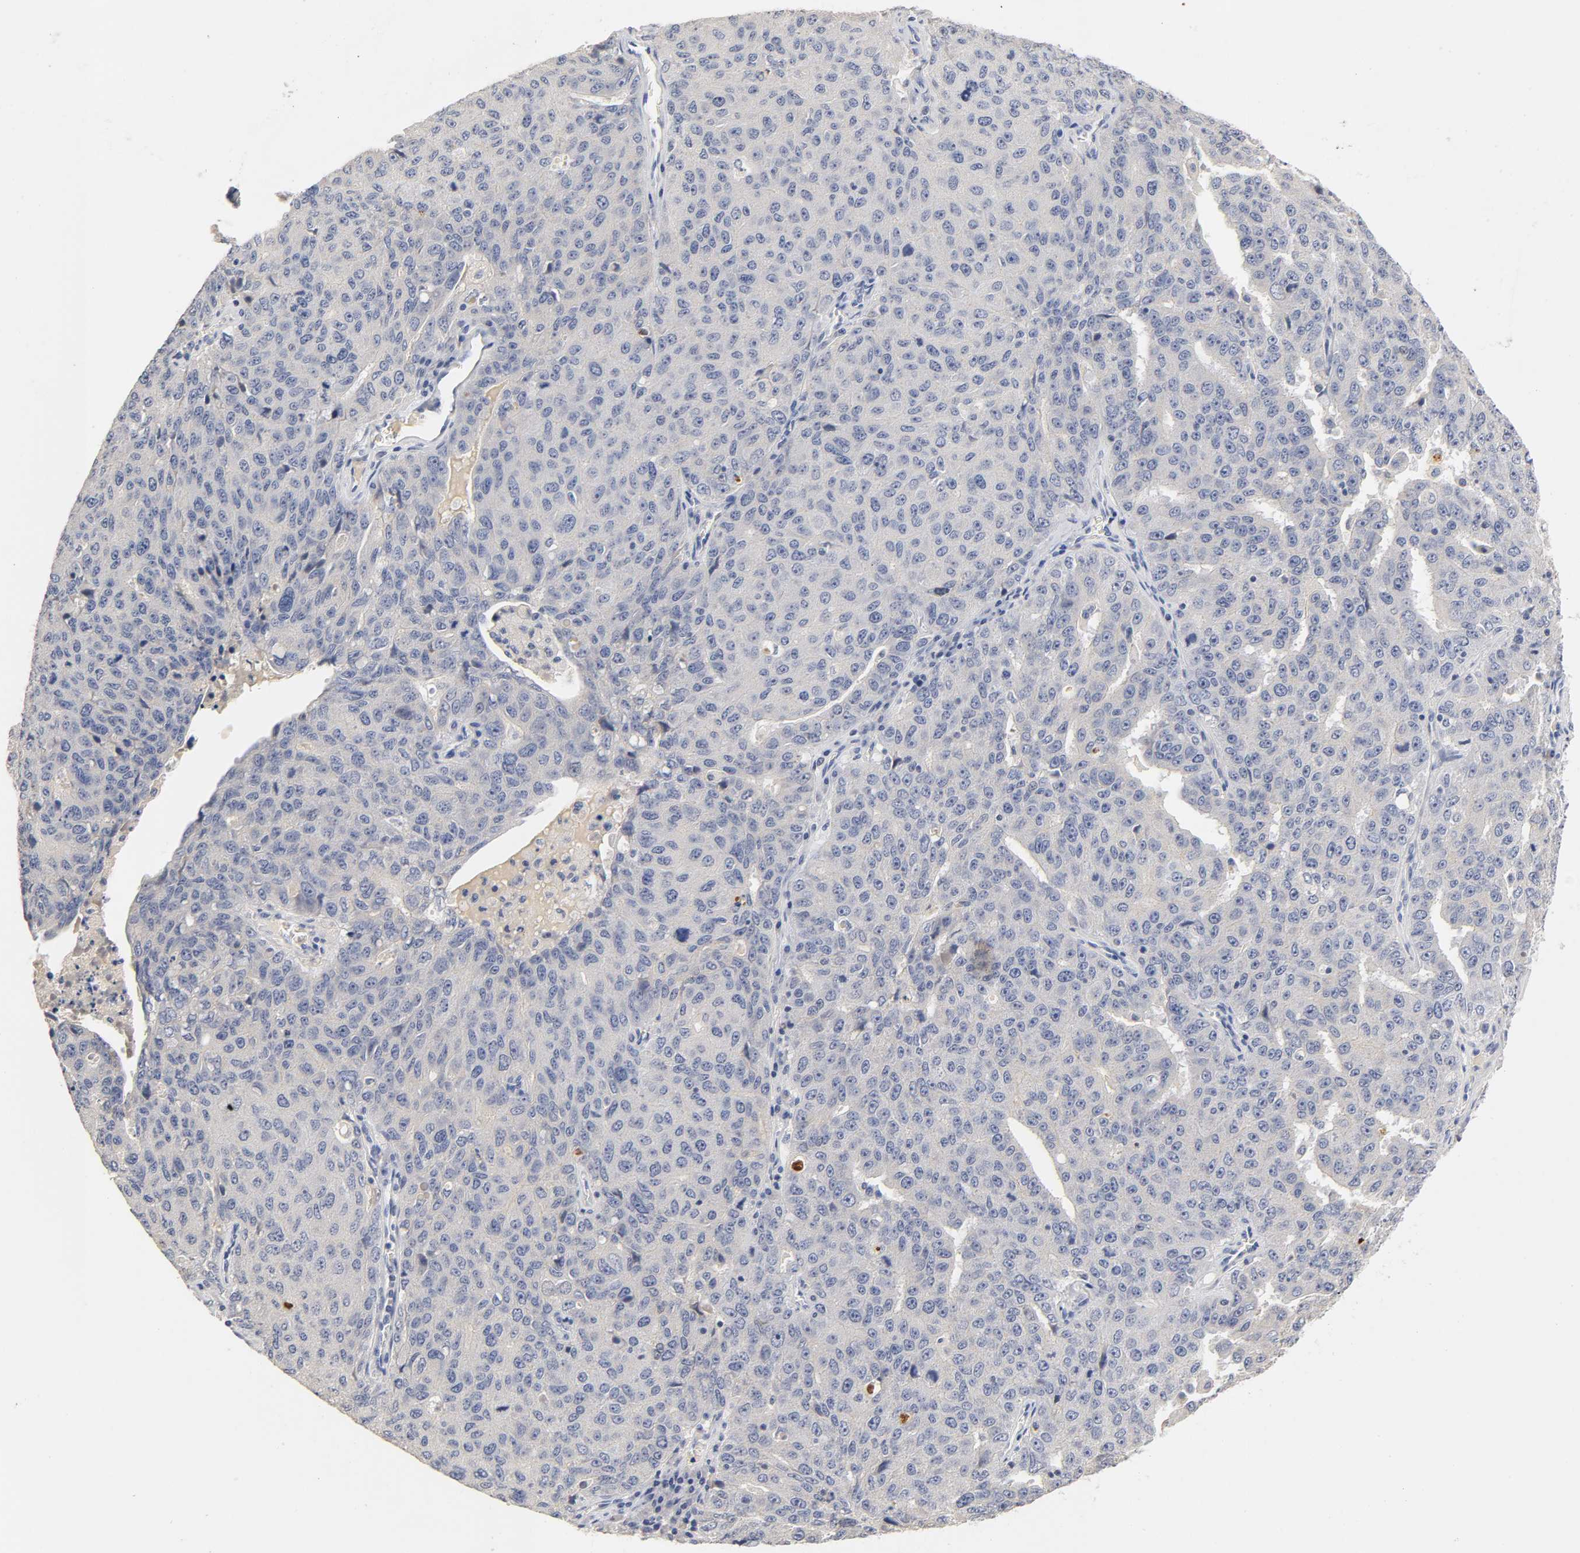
{"staining": {"intensity": "negative", "quantity": "none", "location": "none"}, "tissue": "ovarian cancer", "cell_type": "Tumor cells", "image_type": "cancer", "snomed": [{"axis": "morphology", "description": "Carcinoma, endometroid"}, {"axis": "topography", "description": "Ovary"}], "caption": "Protein analysis of endometroid carcinoma (ovarian) exhibits no significant staining in tumor cells.", "gene": "OVOL1", "patient": {"sex": "female", "age": 62}}